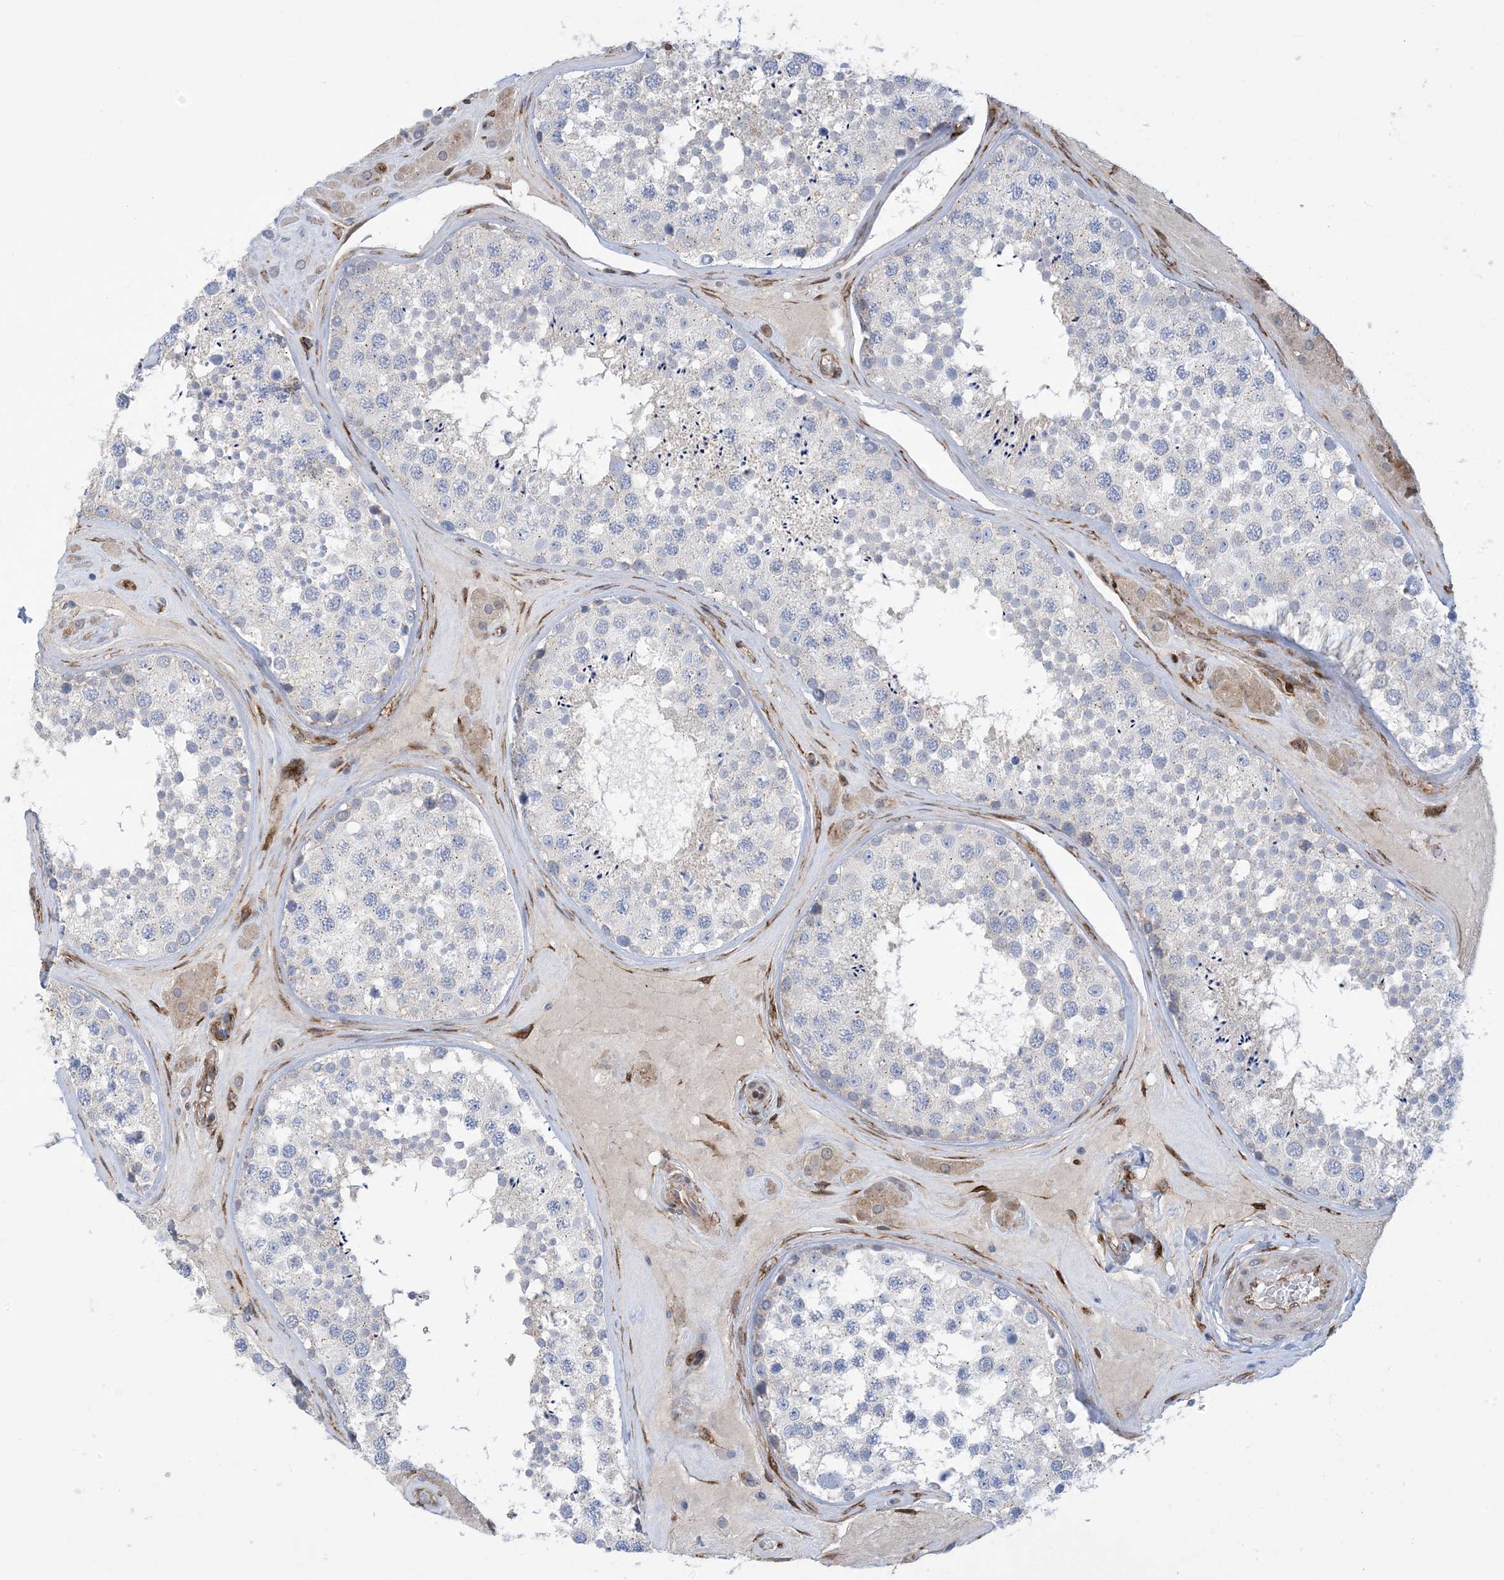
{"staining": {"intensity": "negative", "quantity": "none", "location": "none"}, "tissue": "testis", "cell_type": "Cells in seminiferous ducts", "image_type": "normal", "snomed": [{"axis": "morphology", "description": "Normal tissue, NOS"}, {"axis": "topography", "description": "Testis"}], "caption": "Cells in seminiferous ducts are negative for protein expression in benign human testis. (DAB (3,3'-diaminobenzidine) IHC with hematoxylin counter stain).", "gene": "RBMS3", "patient": {"sex": "male", "age": 46}}